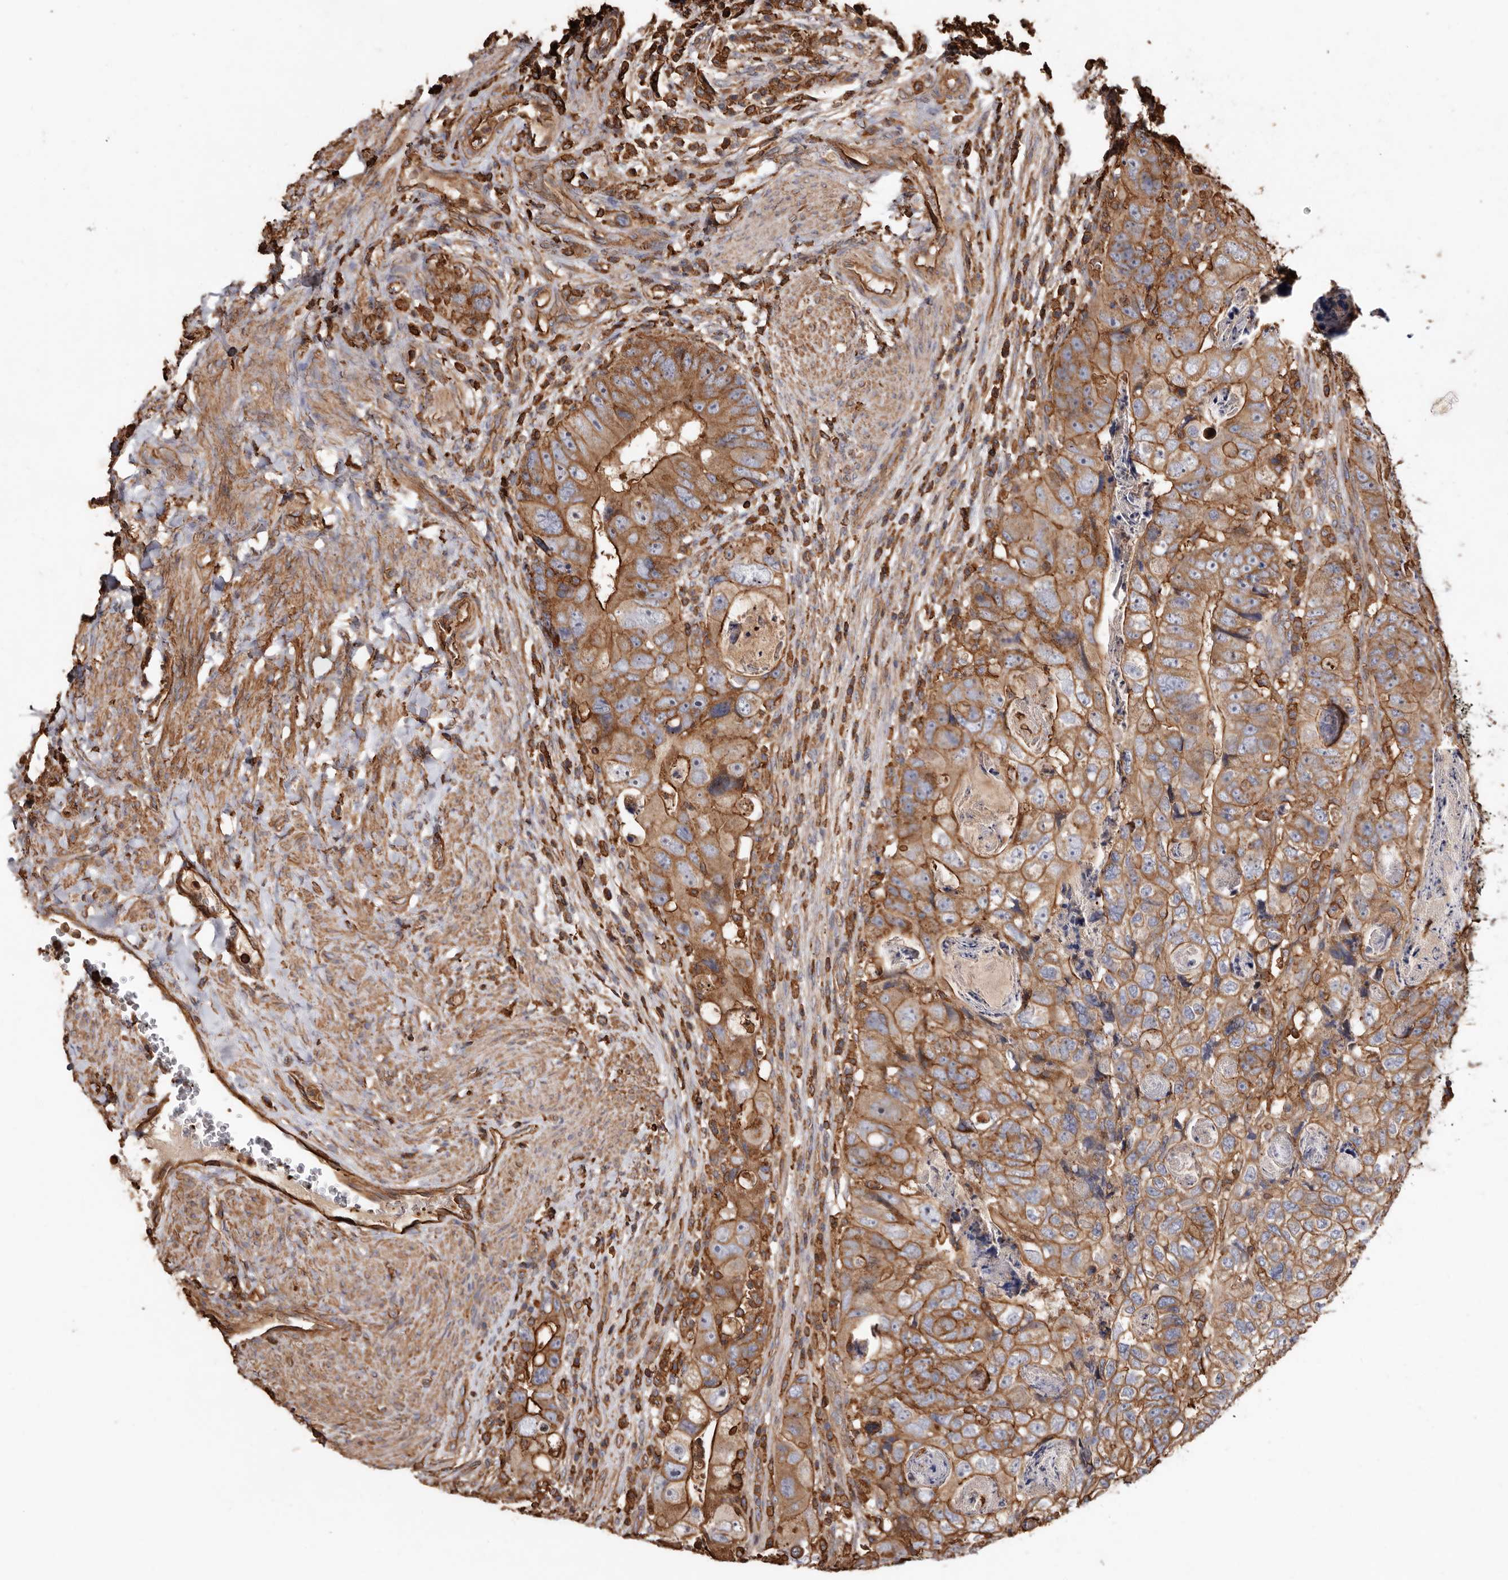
{"staining": {"intensity": "strong", "quantity": ">75%", "location": "cytoplasmic/membranous"}, "tissue": "colorectal cancer", "cell_type": "Tumor cells", "image_type": "cancer", "snomed": [{"axis": "morphology", "description": "Adenocarcinoma, NOS"}, {"axis": "topography", "description": "Rectum"}], "caption": "The micrograph exhibits a brown stain indicating the presence of a protein in the cytoplasmic/membranous of tumor cells in colorectal cancer (adenocarcinoma).", "gene": "COQ8B", "patient": {"sex": "male", "age": 59}}